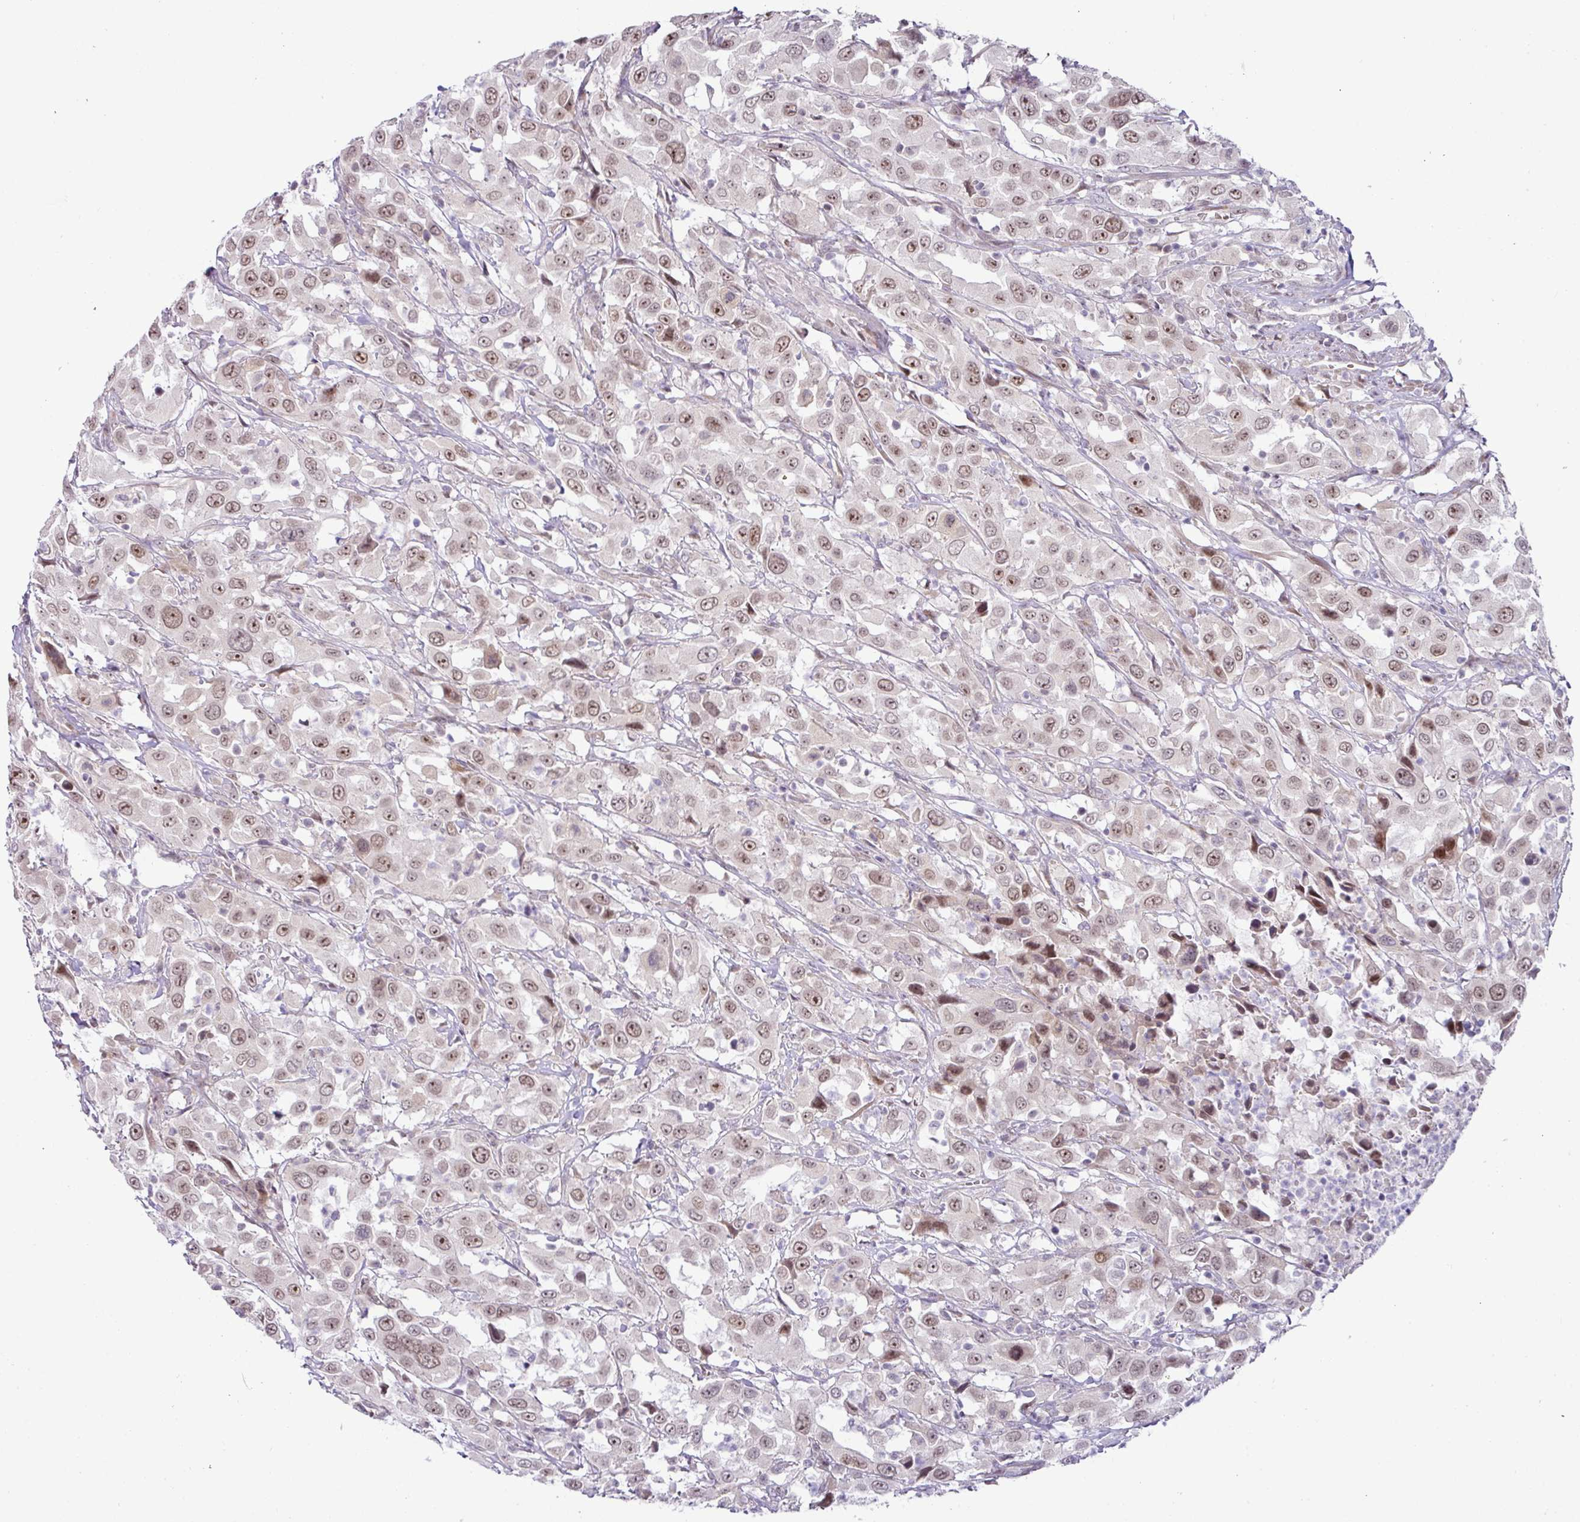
{"staining": {"intensity": "moderate", "quantity": ">75%", "location": "nuclear"}, "tissue": "urothelial cancer", "cell_type": "Tumor cells", "image_type": "cancer", "snomed": [{"axis": "morphology", "description": "Urothelial carcinoma, High grade"}, {"axis": "topography", "description": "Urinary bladder"}], "caption": "Human urothelial cancer stained with a protein marker shows moderate staining in tumor cells.", "gene": "PARP2", "patient": {"sex": "male", "age": 61}}